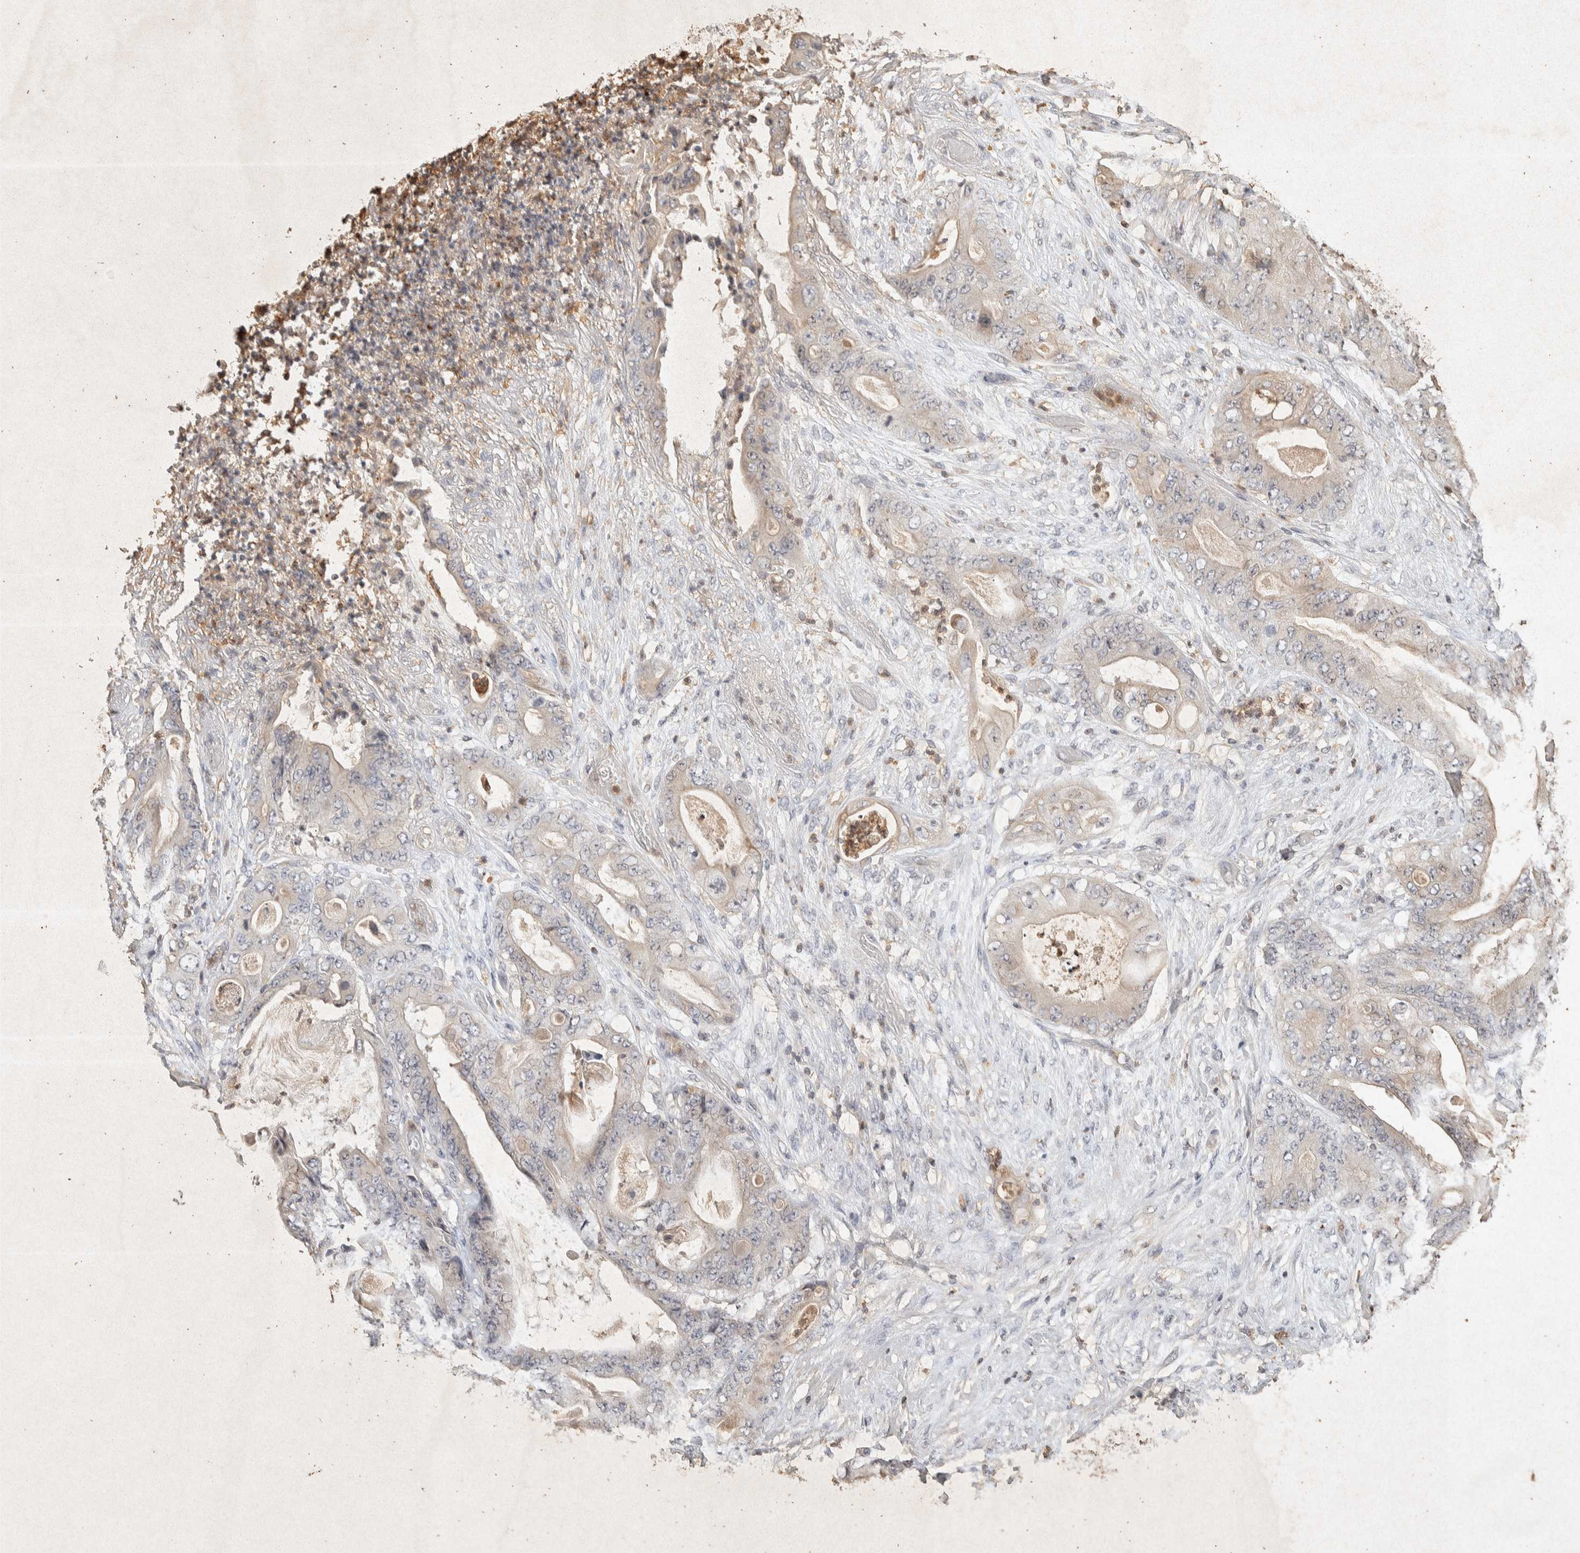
{"staining": {"intensity": "weak", "quantity": "<25%", "location": "cytoplasmic/membranous"}, "tissue": "stomach cancer", "cell_type": "Tumor cells", "image_type": "cancer", "snomed": [{"axis": "morphology", "description": "Adenocarcinoma, NOS"}, {"axis": "topography", "description": "Stomach"}], "caption": "Tumor cells are negative for brown protein staining in stomach adenocarcinoma. (Brightfield microscopy of DAB immunohistochemistry at high magnification).", "gene": "RAC2", "patient": {"sex": "female", "age": 73}}